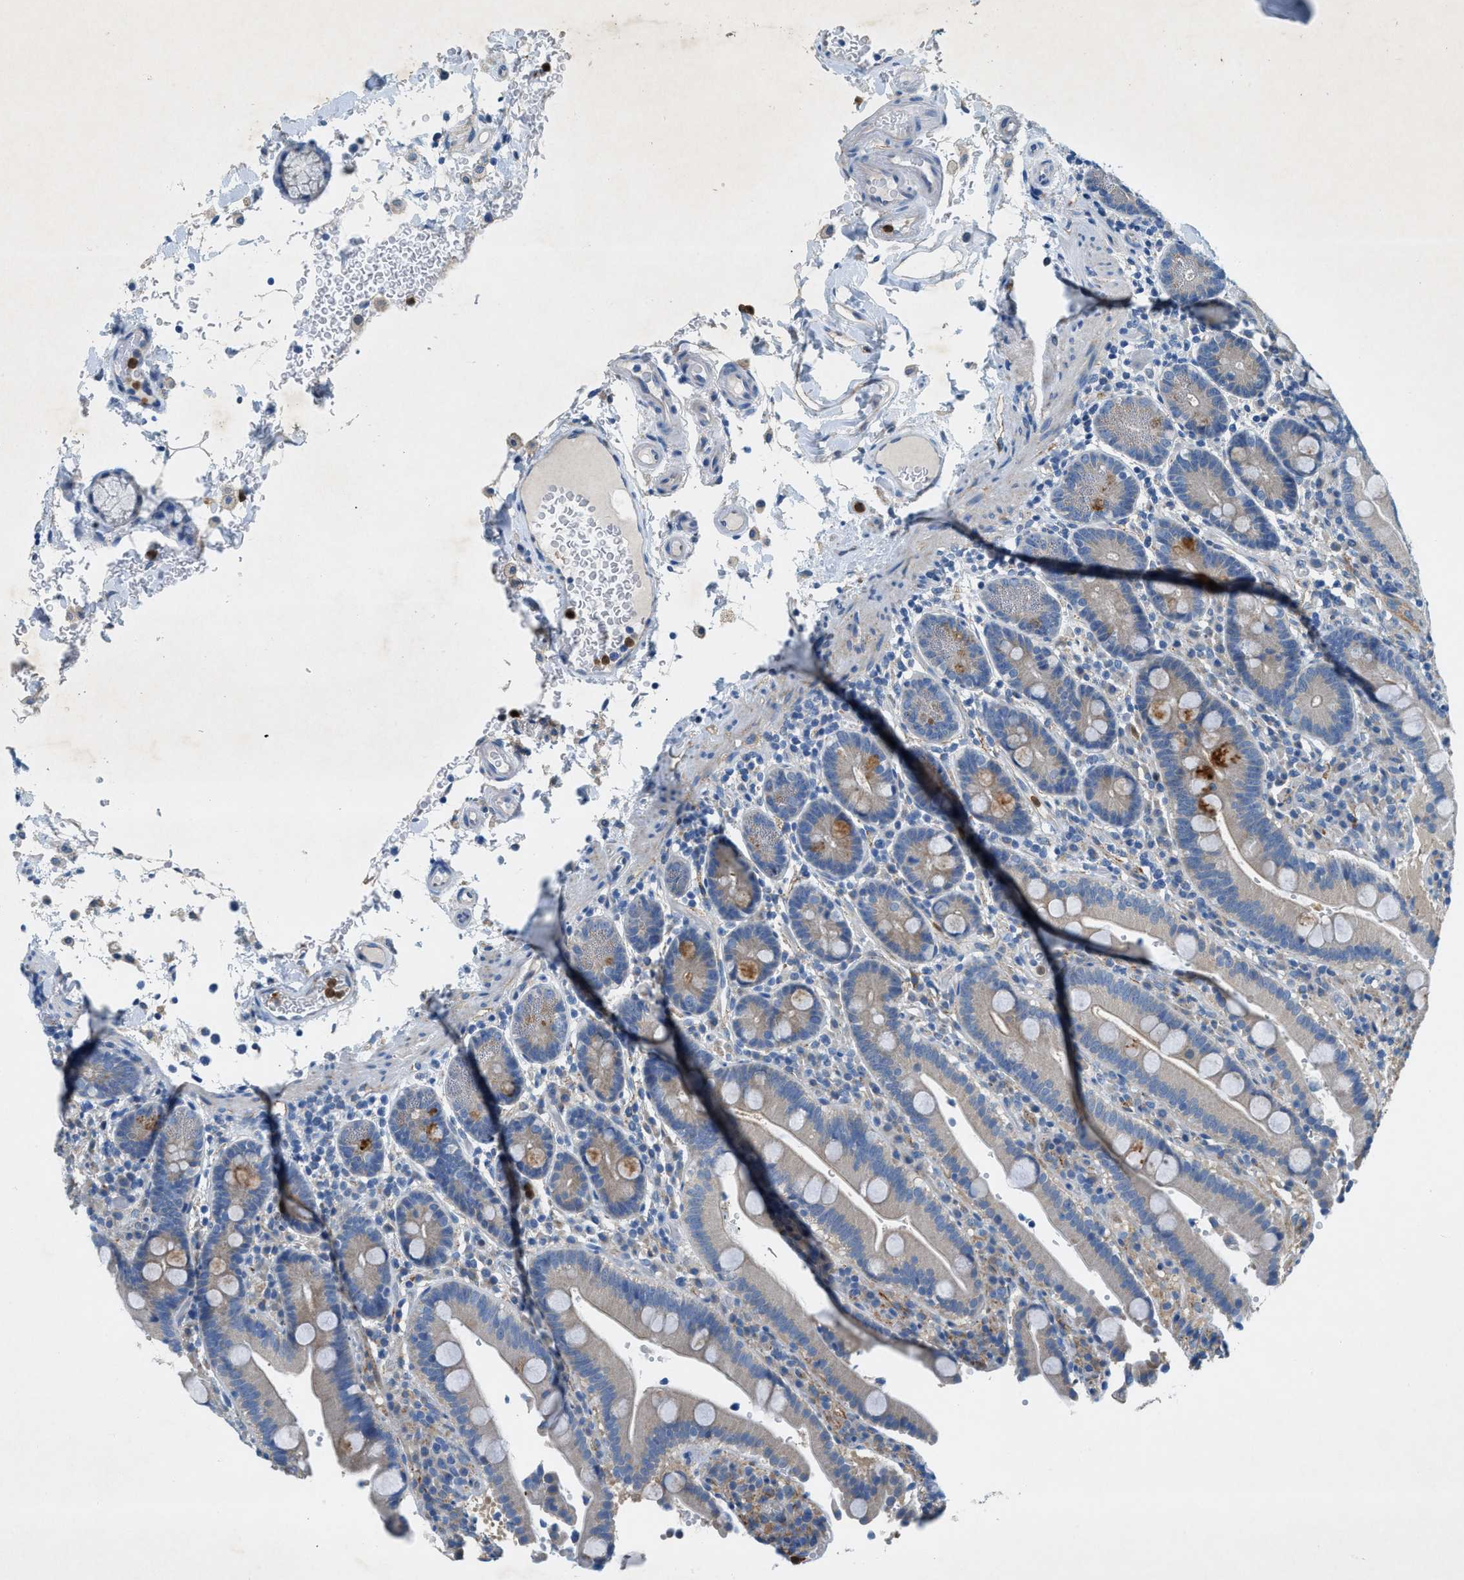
{"staining": {"intensity": "moderate", "quantity": "<25%", "location": "cytoplasmic/membranous"}, "tissue": "duodenum", "cell_type": "Glandular cells", "image_type": "normal", "snomed": [{"axis": "morphology", "description": "Normal tissue, NOS"}, {"axis": "topography", "description": "Small intestine, NOS"}], "caption": "DAB (3,3'-diaminobenzidine) immunohistochemical staining of unremarkable human duodenum reveals moderate cytoplasmic/membranous protein positivity in approximately <25% of glandular cells.", "gene": "ZDHHC13", "patient": {"sex": "female", "age": 71}}